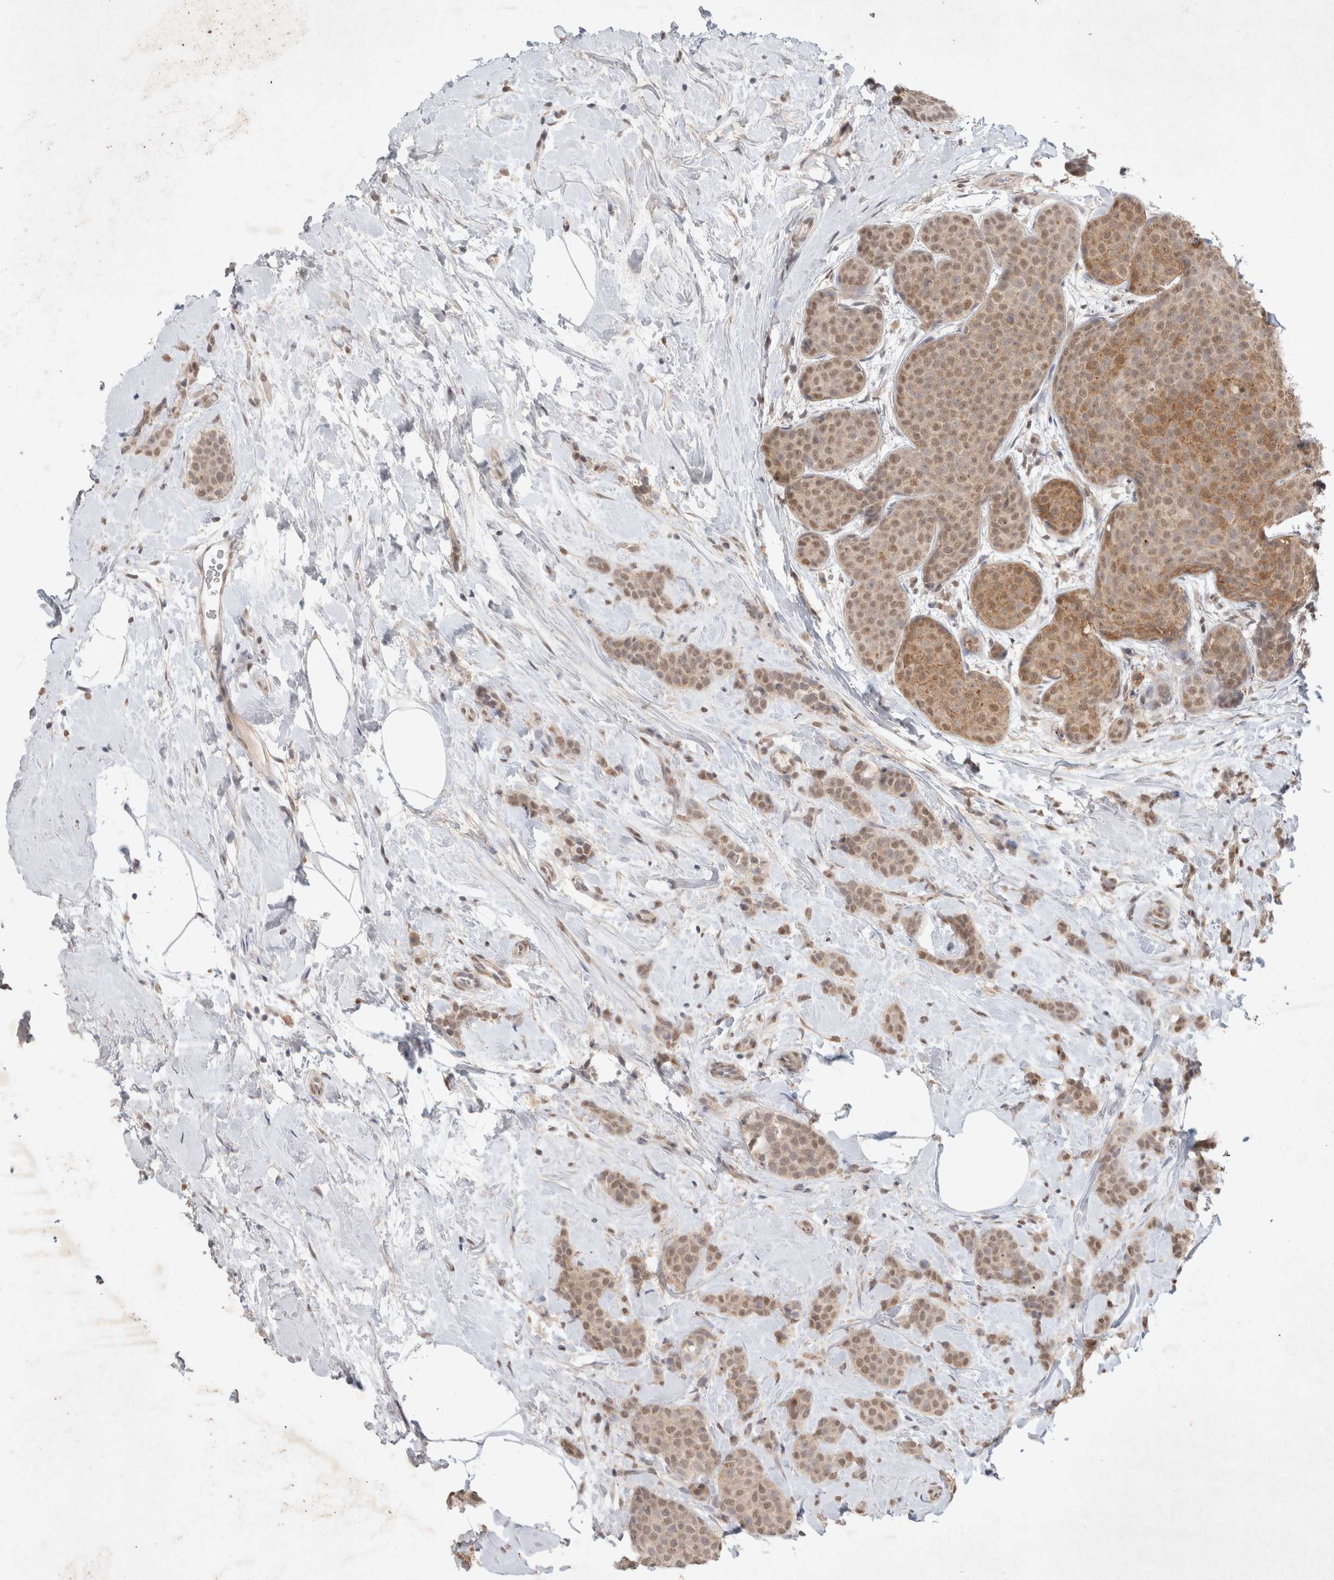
{"staining": {"intensity": "moderate", "quantity": ">75%", "location": "cytoplasmic/membranous,nuclear"}, "tissue": "breast cancer", "cell_type": "Tumor cells", "image_type": "cancer", "snomed": [{"axis": "morphology", "description": "Lobular carcinoma, in situ"}, {"axis": "morphology", "description": "Lobular carcinoma"}, {"axis": "topography", "description": "Breast"}], "caption": "Human lobular carcinoma (breast) stained with a protein marker demonstrates moderate staining in tumor cells.", "gene": "FBXO42", "patient": {"sex": "female", "age": 41}}